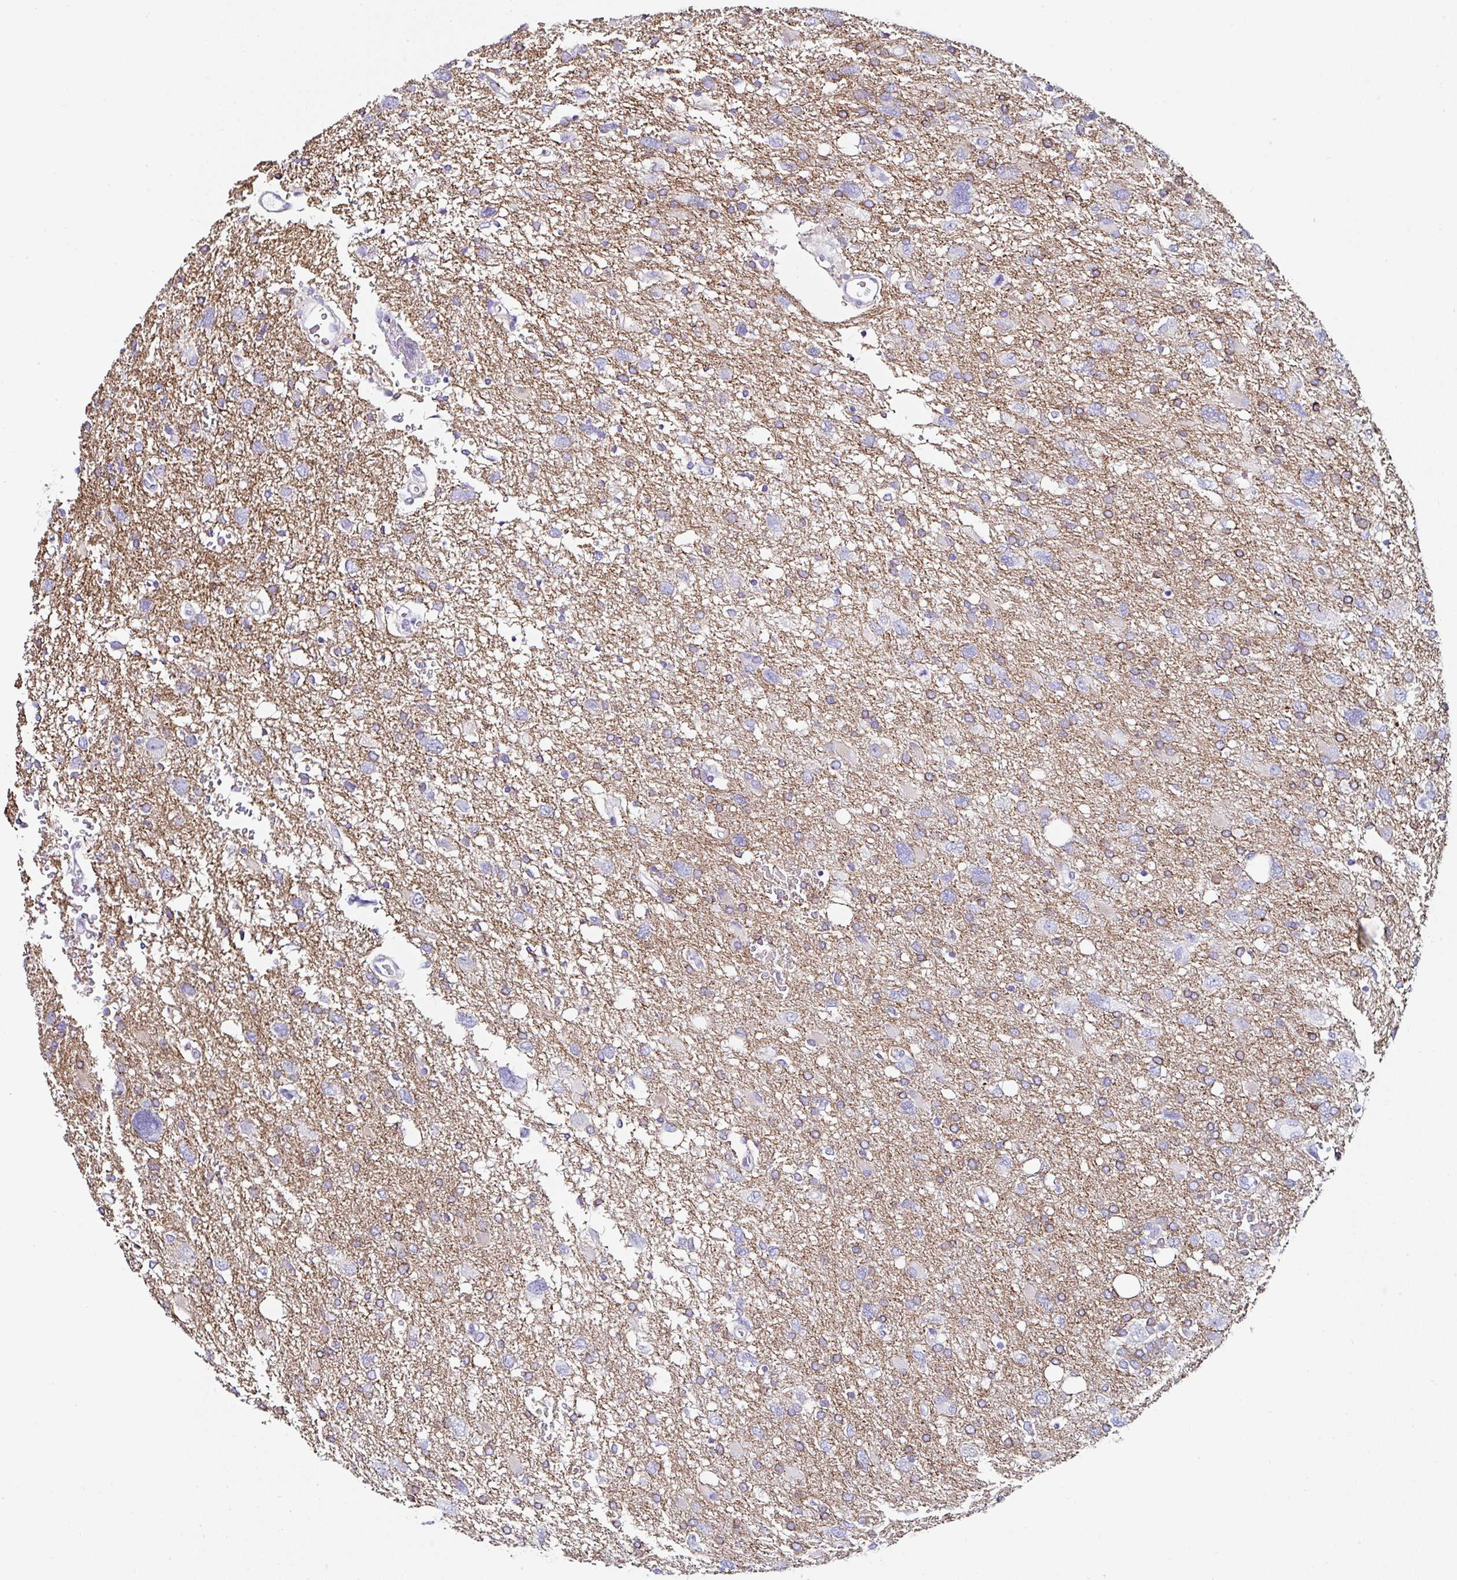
{"staining": {"intensity": "negative", "quantity": "none", "location": "none"}, "tissue": "glioma", "cell_type": "Tumor cells", "image_type": "cancer", "snomed": [{"axis": "morphology", "description": "Glioma, malignant, High grade"}, {"axis": "topography", "description": "Brain"}], "caption": "IHC histopathology image of neoplastic tissue: glioma stained with DAB demonstrates no significant protein expression in tumor cells.", "gene": "UGT3A1", "patient": {"sex": "male", "age": 61}}